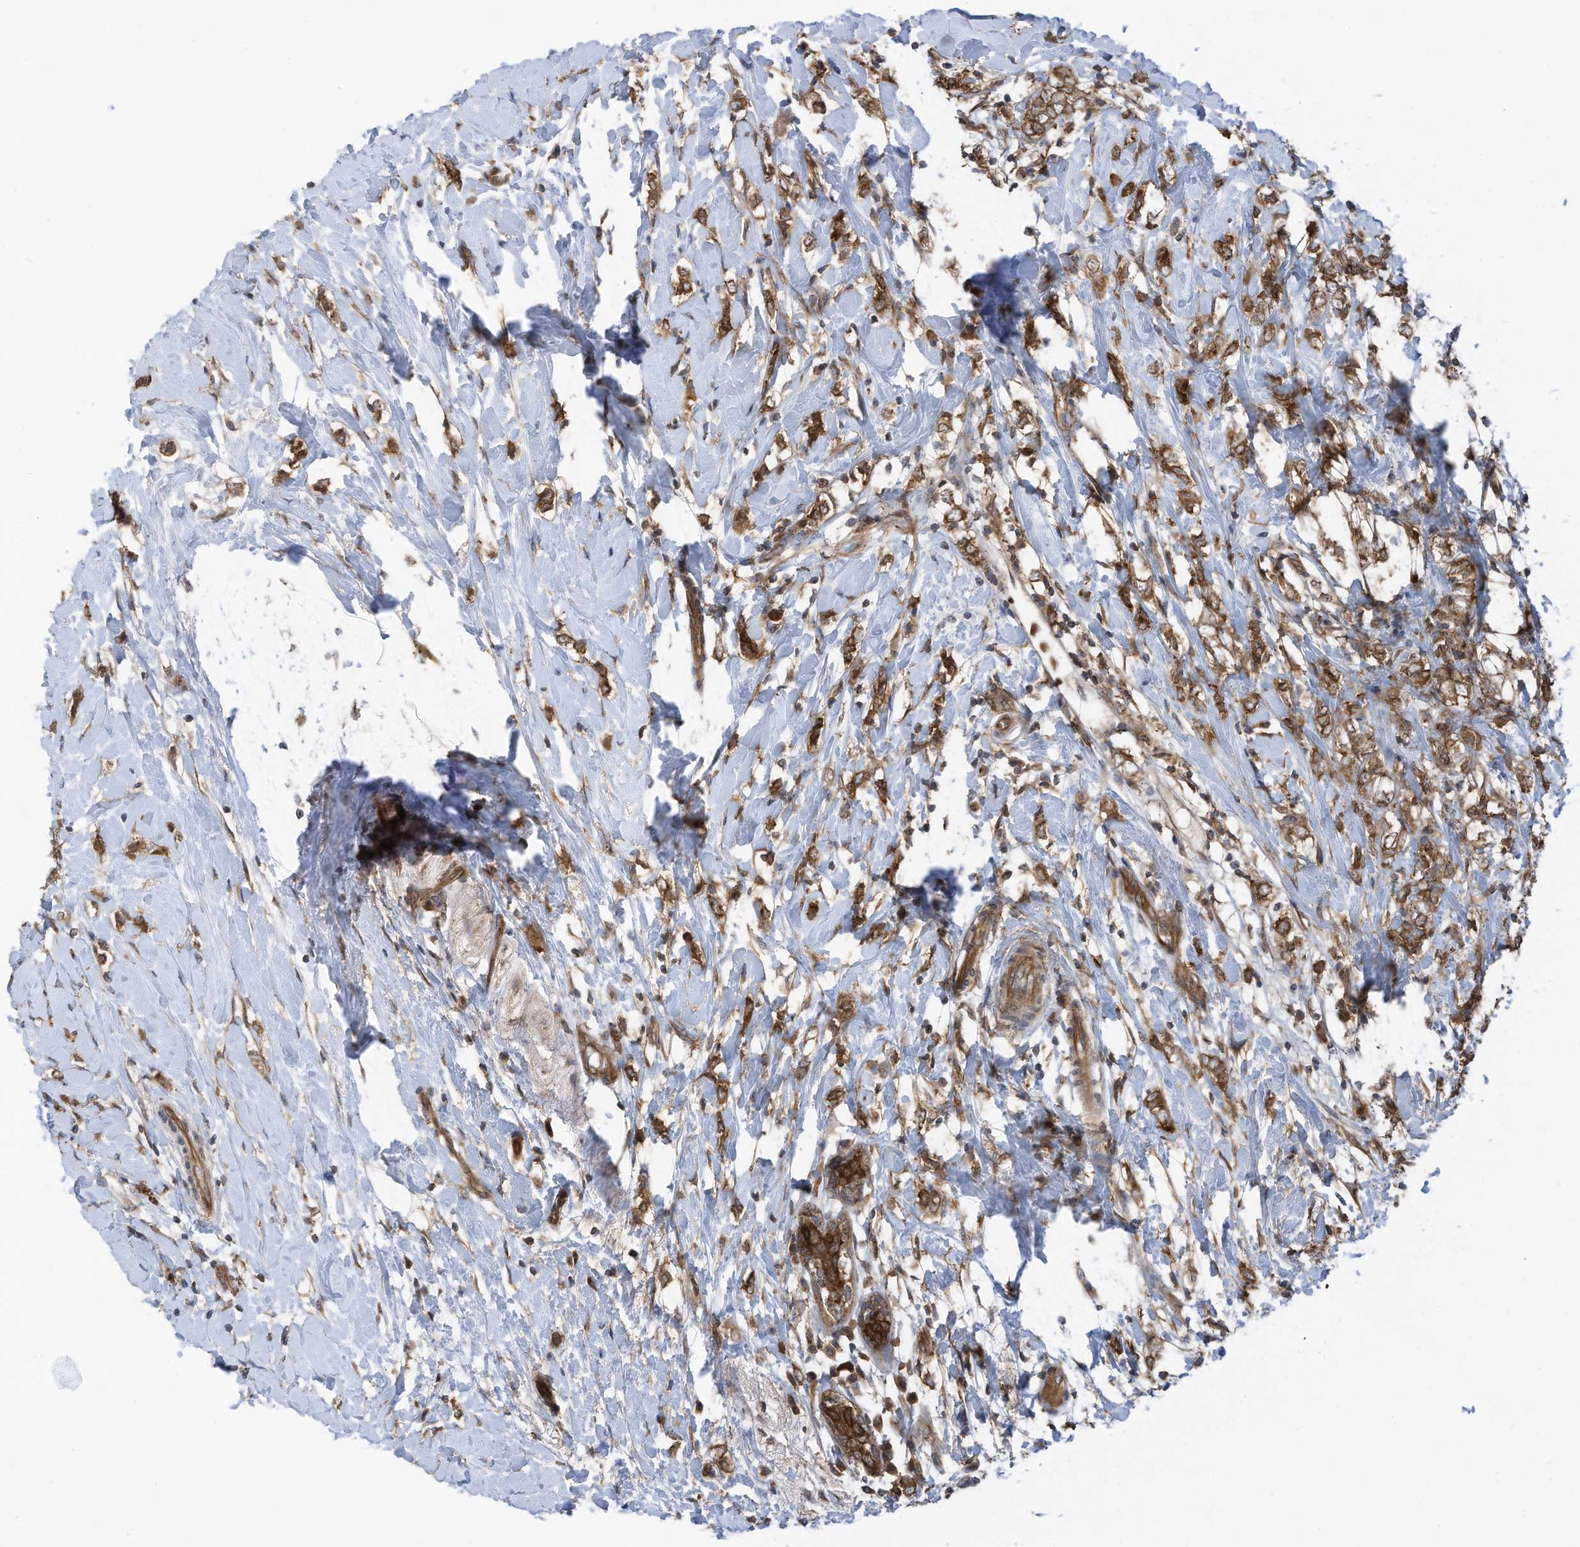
{"staining": {"intensity": "moderate", "quantity": ">75%", "location": "cytoplasmic/membranous"}, "tissue": "breast cancer", "cell_type": "Tumor cells", "image_type": "cancer", "snomed": [{"axis": "morphology", "description": "Normal tissue, NOS"}, {"axis": "morphology", "description": "Lobular carcinoma"}, {"axis": "topography", "description": "Breast"}], "caption": "Tumor cells reveal medium levels of moderate cytoplasmic/membranous expression in approximately >75% of cells in breast cancer (lobular carcinoma).", "gene": "REPS1", "patient": {"sex": "female", "age": 47}}